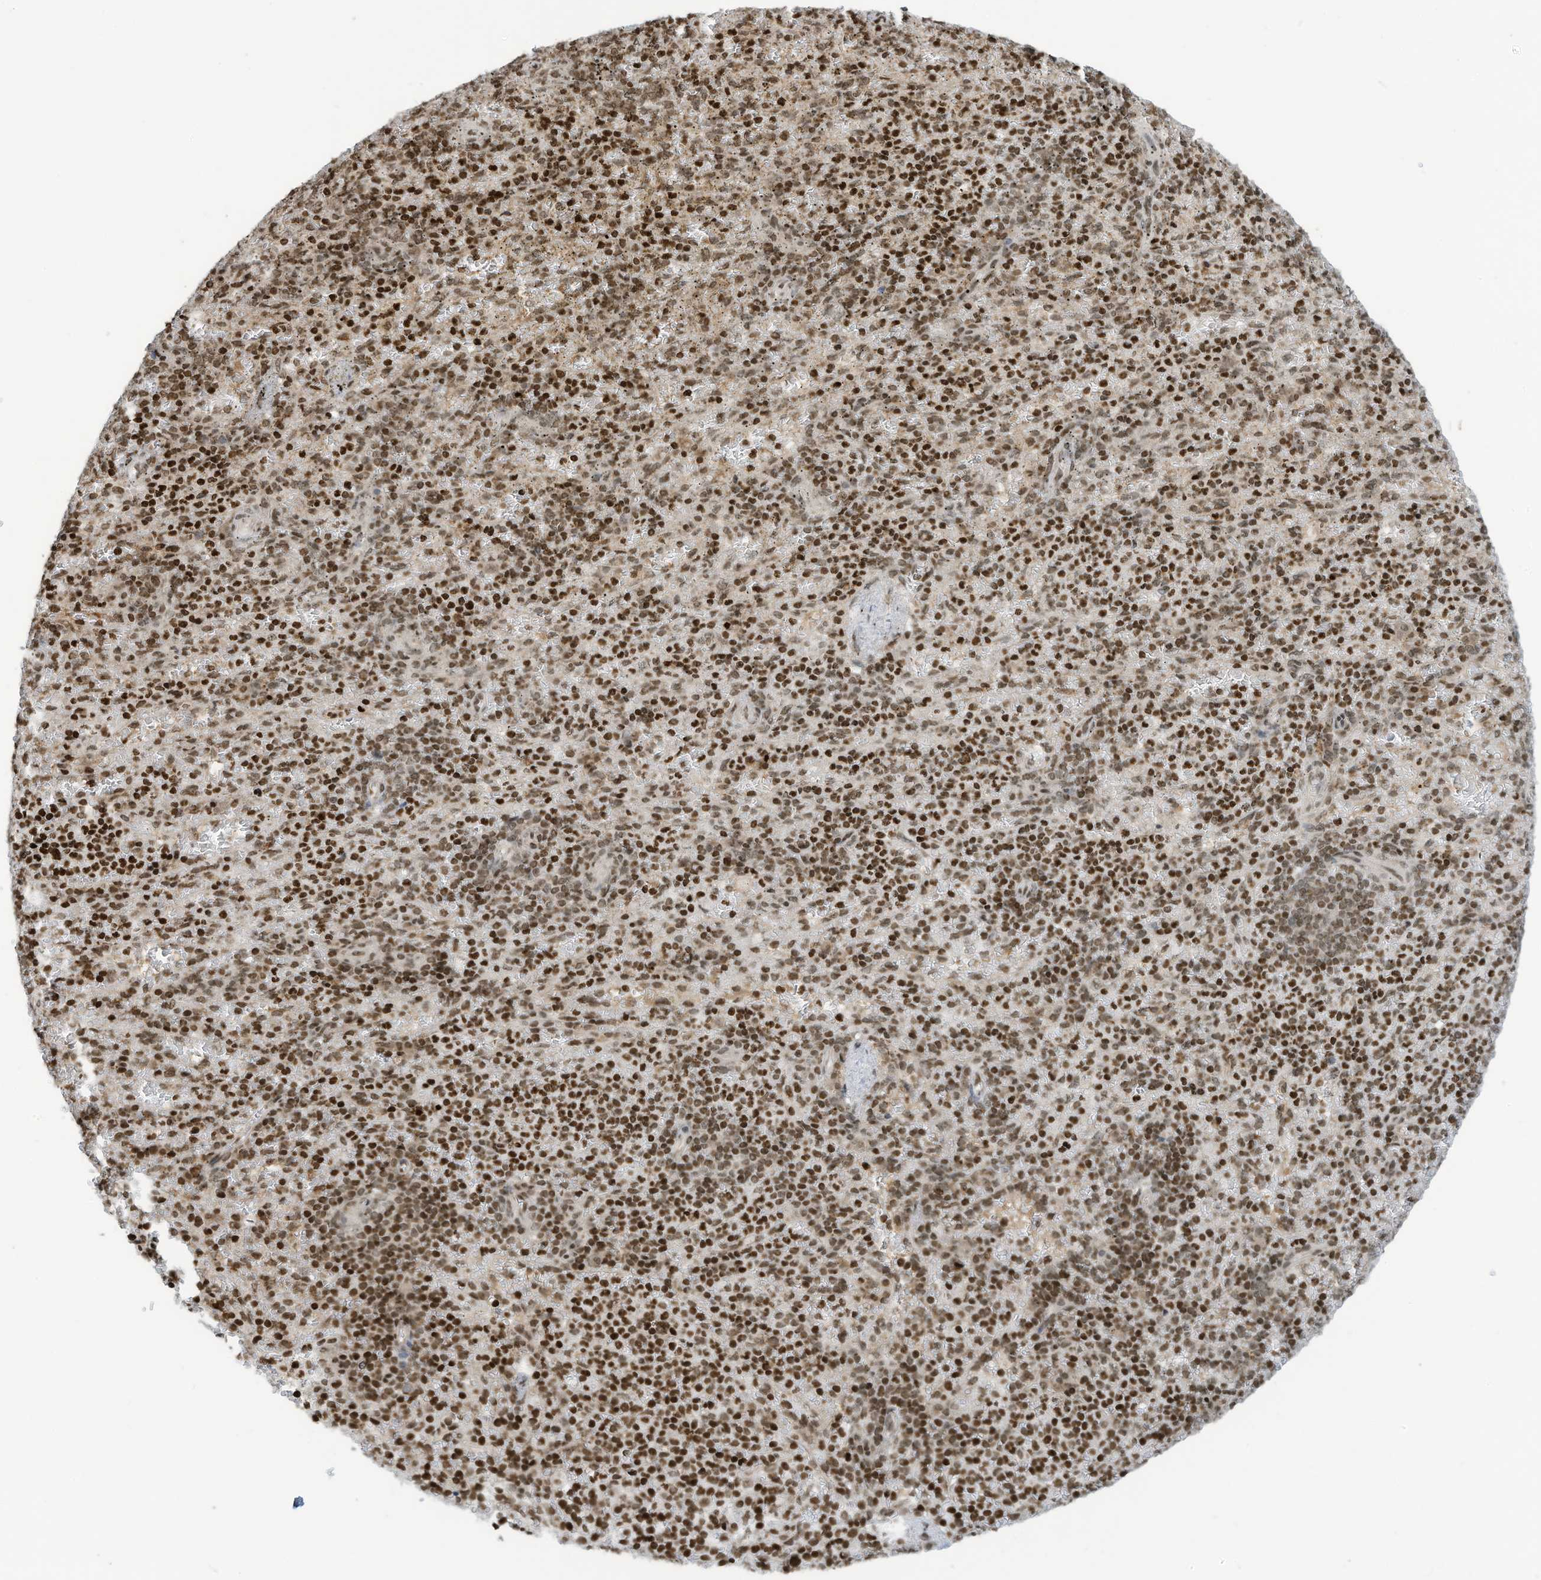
{"staining": {"intensity": "strong", "quantity": ">75%", "location": "nuclear"}, "tissue": "spleen", "cell_type": "Cells in red pulp", "image_type": "normal", "snomed": [{"axis": "morphology", "description": "Normal tissue, NOS"}, {"axis": "topography", "description": "Spleen"}], "caption": "Immunohistochemistry (IHC) of normal human spleen exhibits high levels of strong nuclear expression in approximately >75% of cells in red pulp.", "gene": "ADI1", "patient": {"sex": "female", "age": 74}}